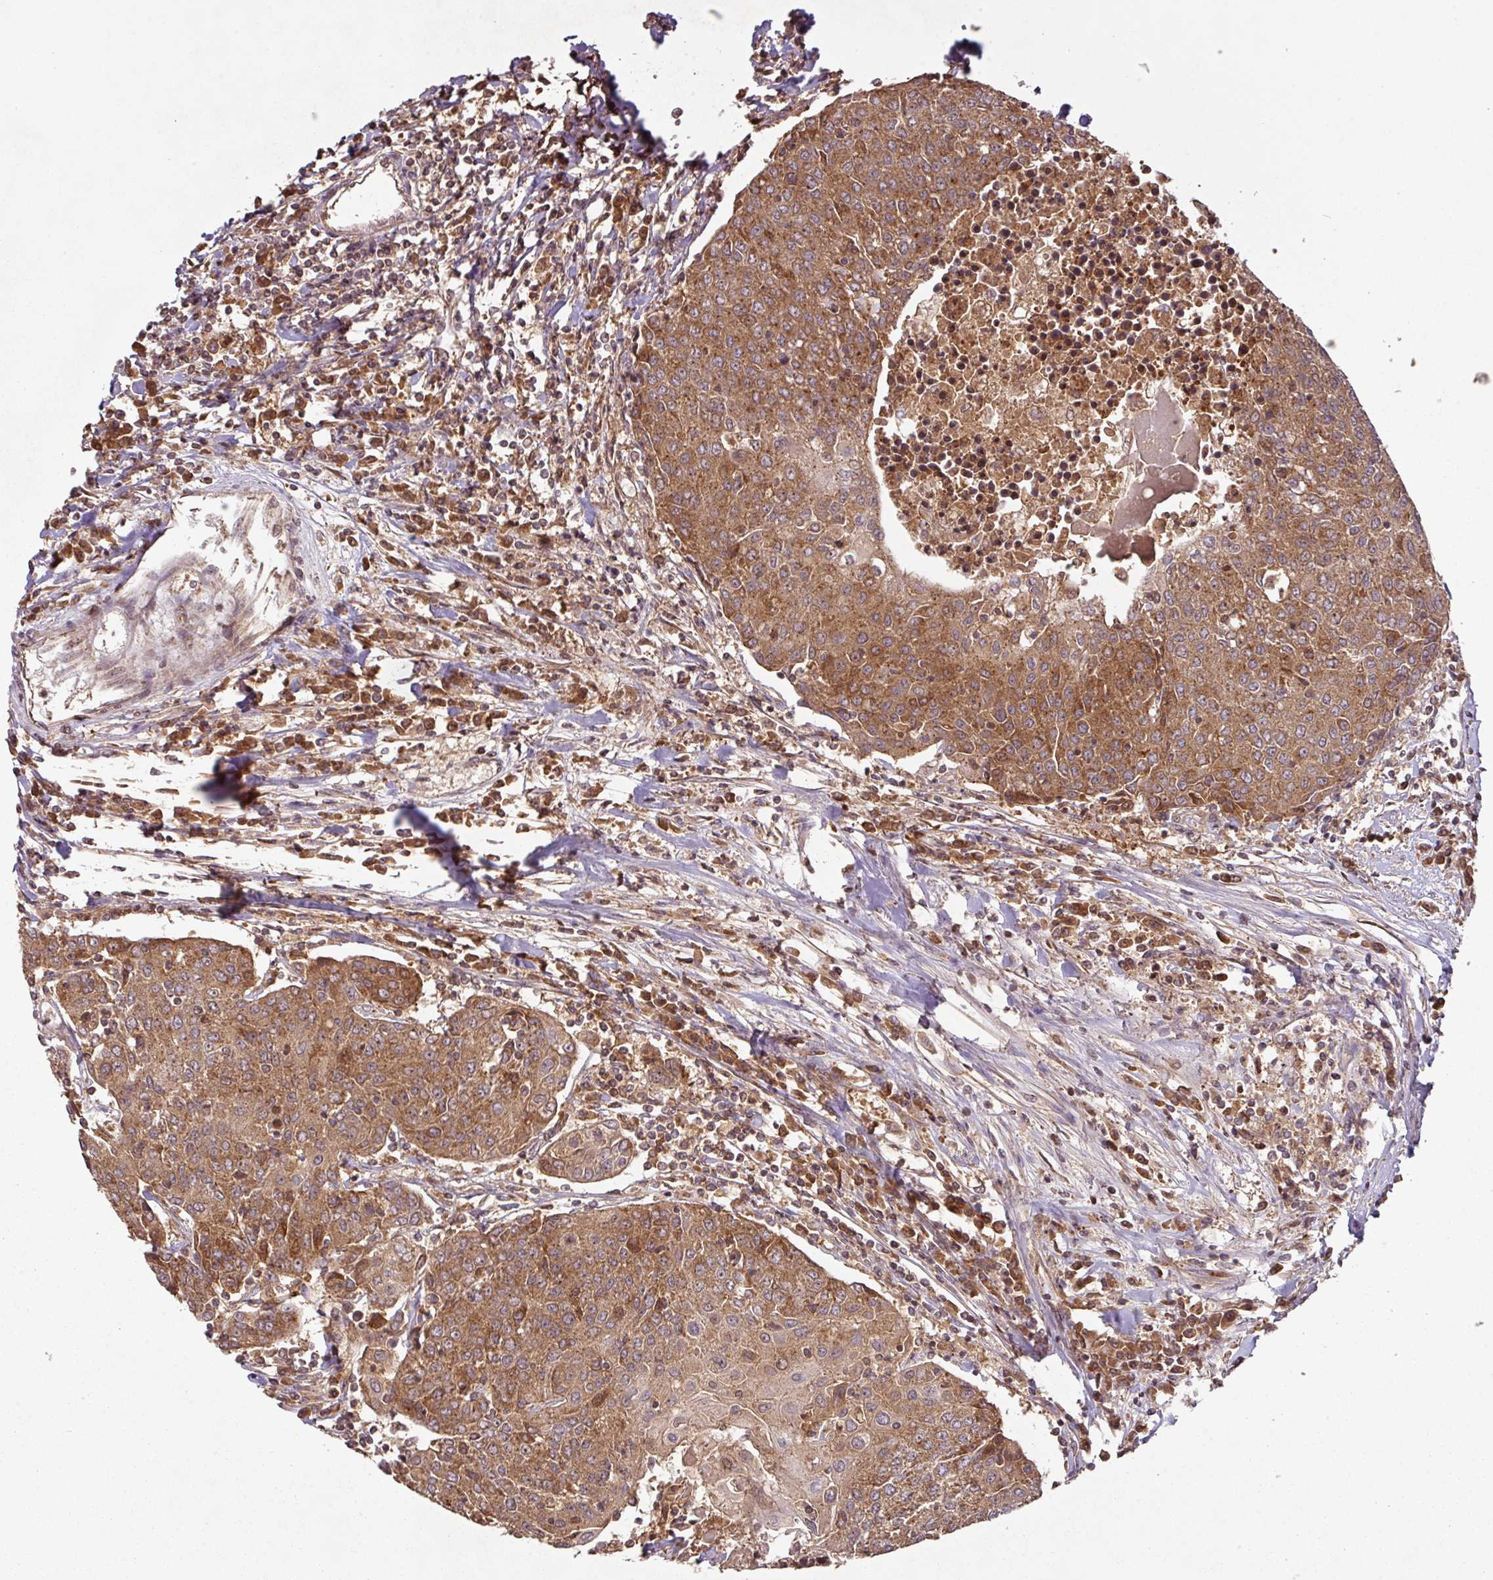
{"staining": {"intensity": "strong", "quantity": ">75%", "location": "cytoplasmic/membranous"}, "tissue": "urothelial cancer", "cell_type": "Tumor cells", "image_type": "cancer", "snomed": [{"axis": "morphology", "description": "Urothelial carcinoma, High grade"}, {"axis": "topography", "description": "Urinary bladder"}], "caption": "This image demonstrates immunohistochemistry (IHC) staining of urothelial cancer, with high strong cytoplasmic/membranous staining in about >75% of tumor cells.", "gene": "MRRF", "patient": {"sex": "female", "age": 85}}